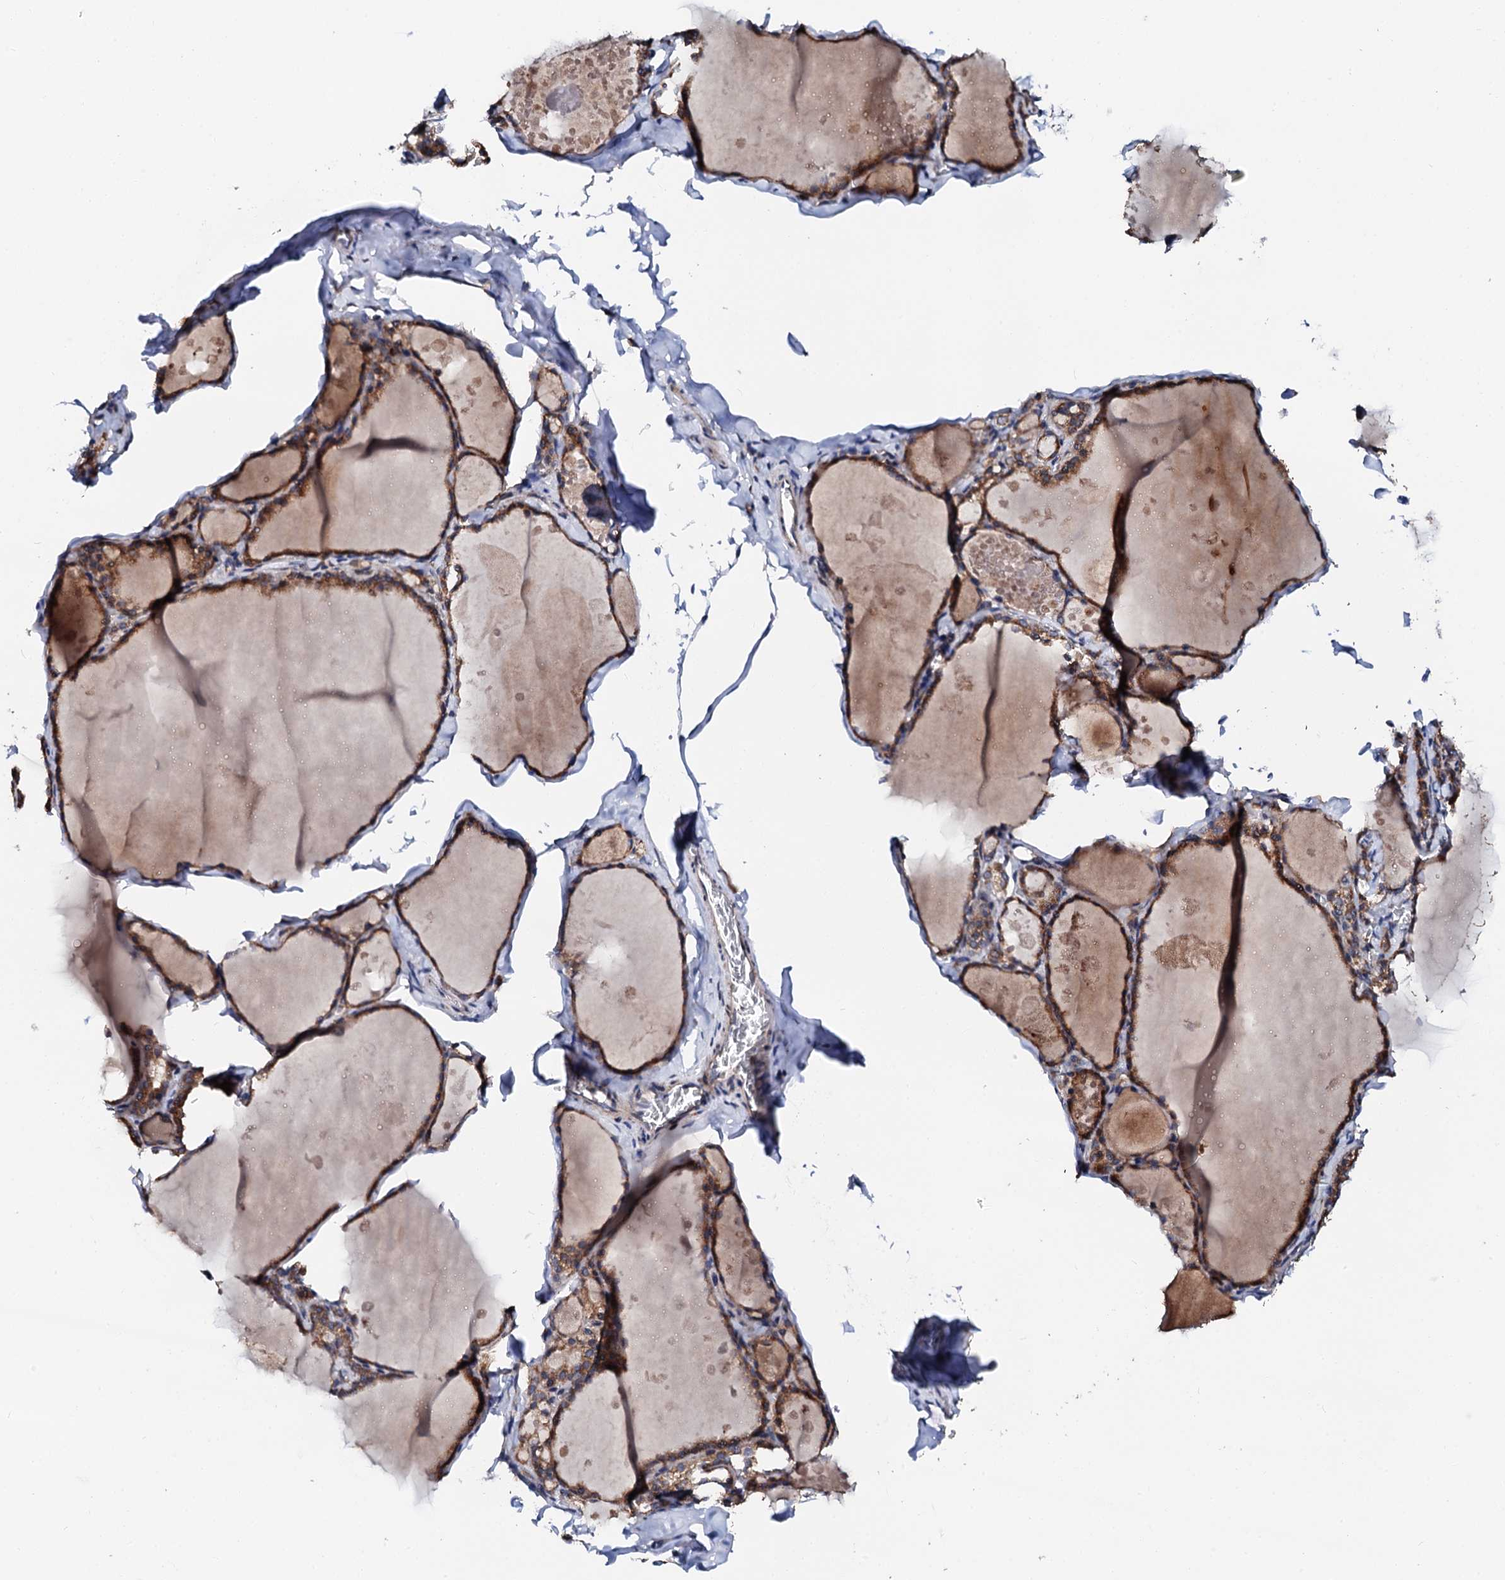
{"staining": {"intensity": "moderate", "quantity": ">75%", "location": "cytoplasmic/membranous"}, "tissue": "thyroid gland", "cell_type": "Glandular cells", "image_type": "normal", "snomed": [{"axis": "morphology", "description": "Normal tissue, NOS"}, {"axis": "topography", "description": "Thyroid gland"}], "caption": "Immunohistochemistry of normal human thyroid gland reveals medium levels of moderate cytoplasmic/membranous positivity in about >75% of glandular cells.", "gene": "UBE3C", "patient": {"sex": "male", "age": 56}}